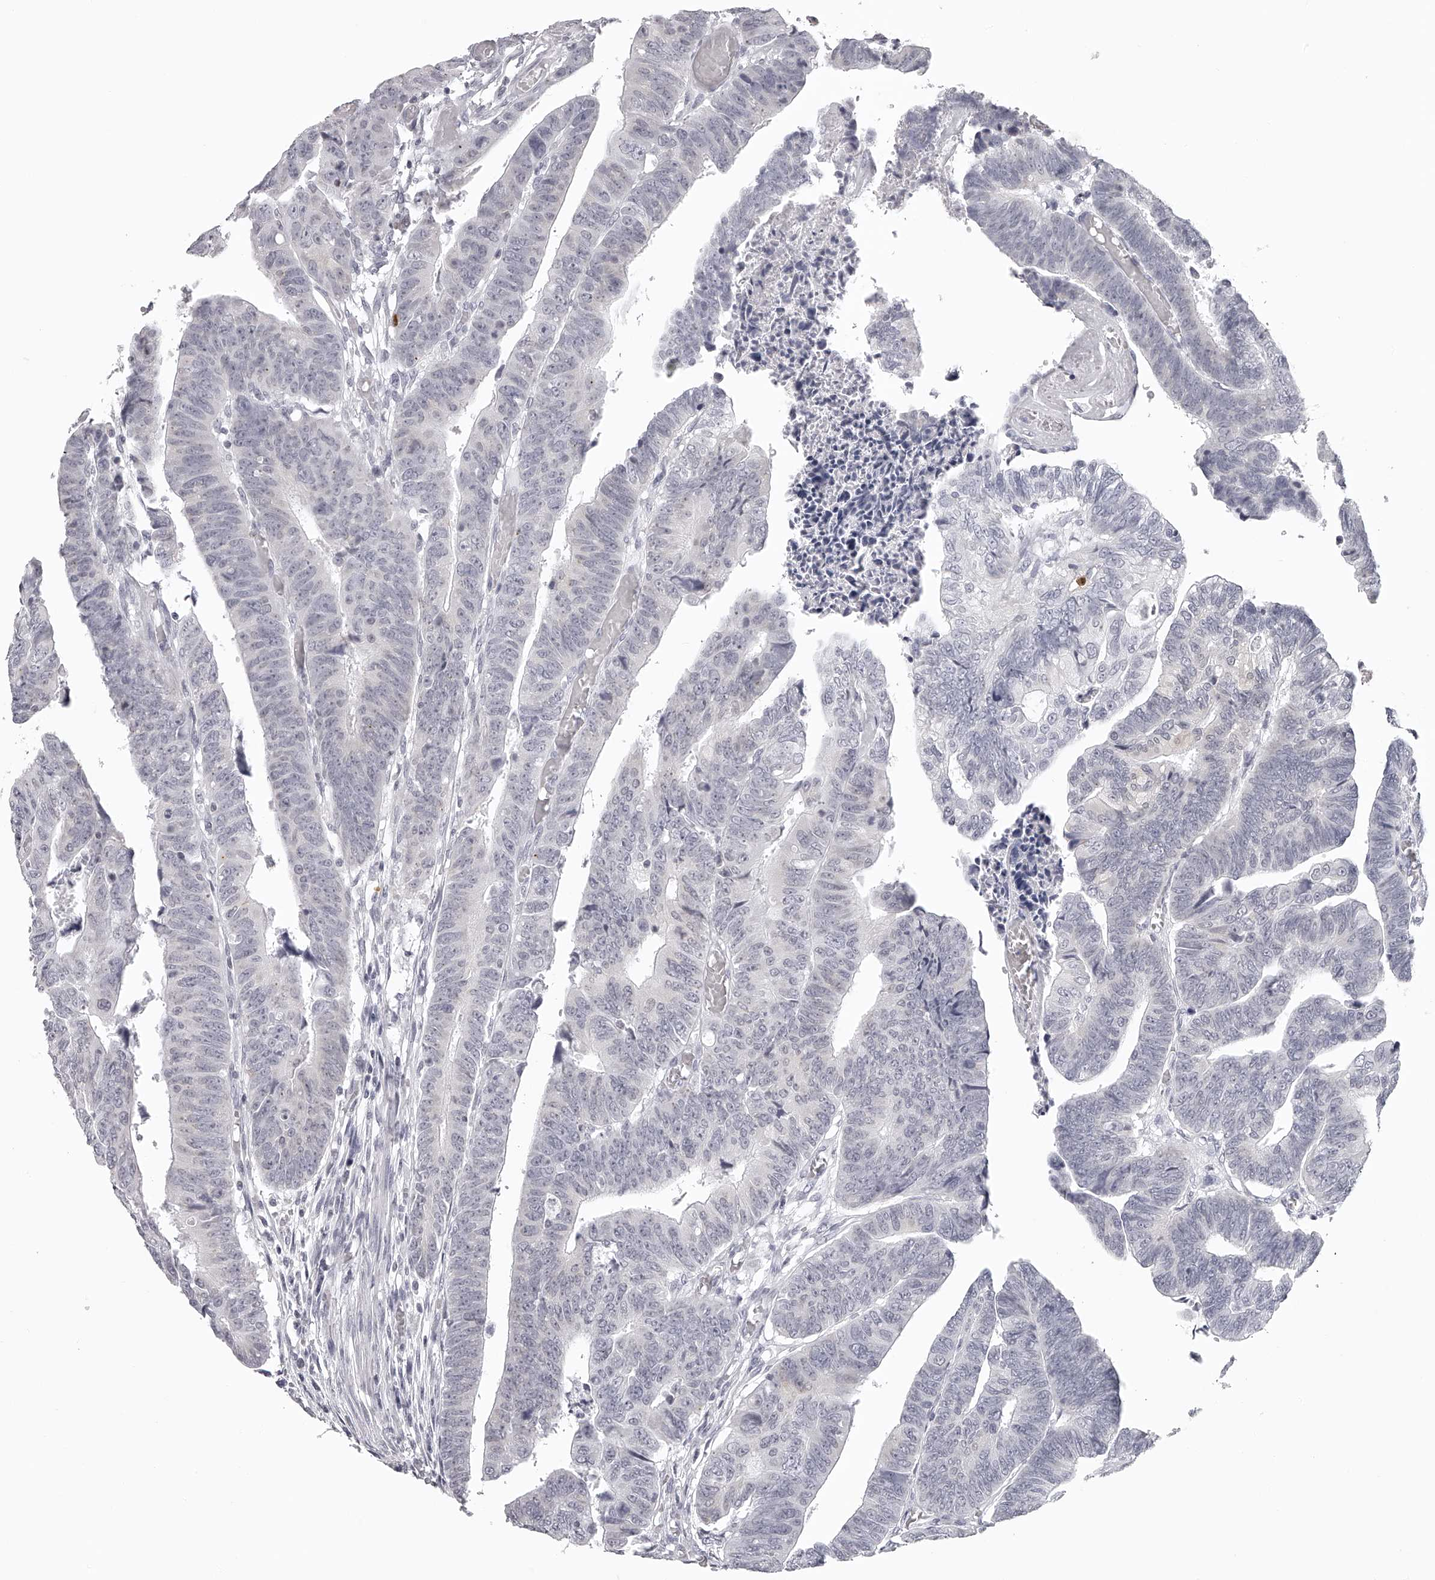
{"staining": {"intensity": "negative", "quantity": "none", "location": "none"}, "tissue": "colorectal cancer", "cell_type": "Tumor cells", "image_type": "cancer", "snomed": [{"axis": "morphology", "description": "Adenocarcinoma, NOS"}, {"axis": "topography", "description": "Rectum"}], "caption": "Micrograph shows no protein staining in tumor cells of colorectal cancer (adenocarcinoma) tissue.", "gene": "SEC11C", "patient": {"sex": "female", "age": 65}}